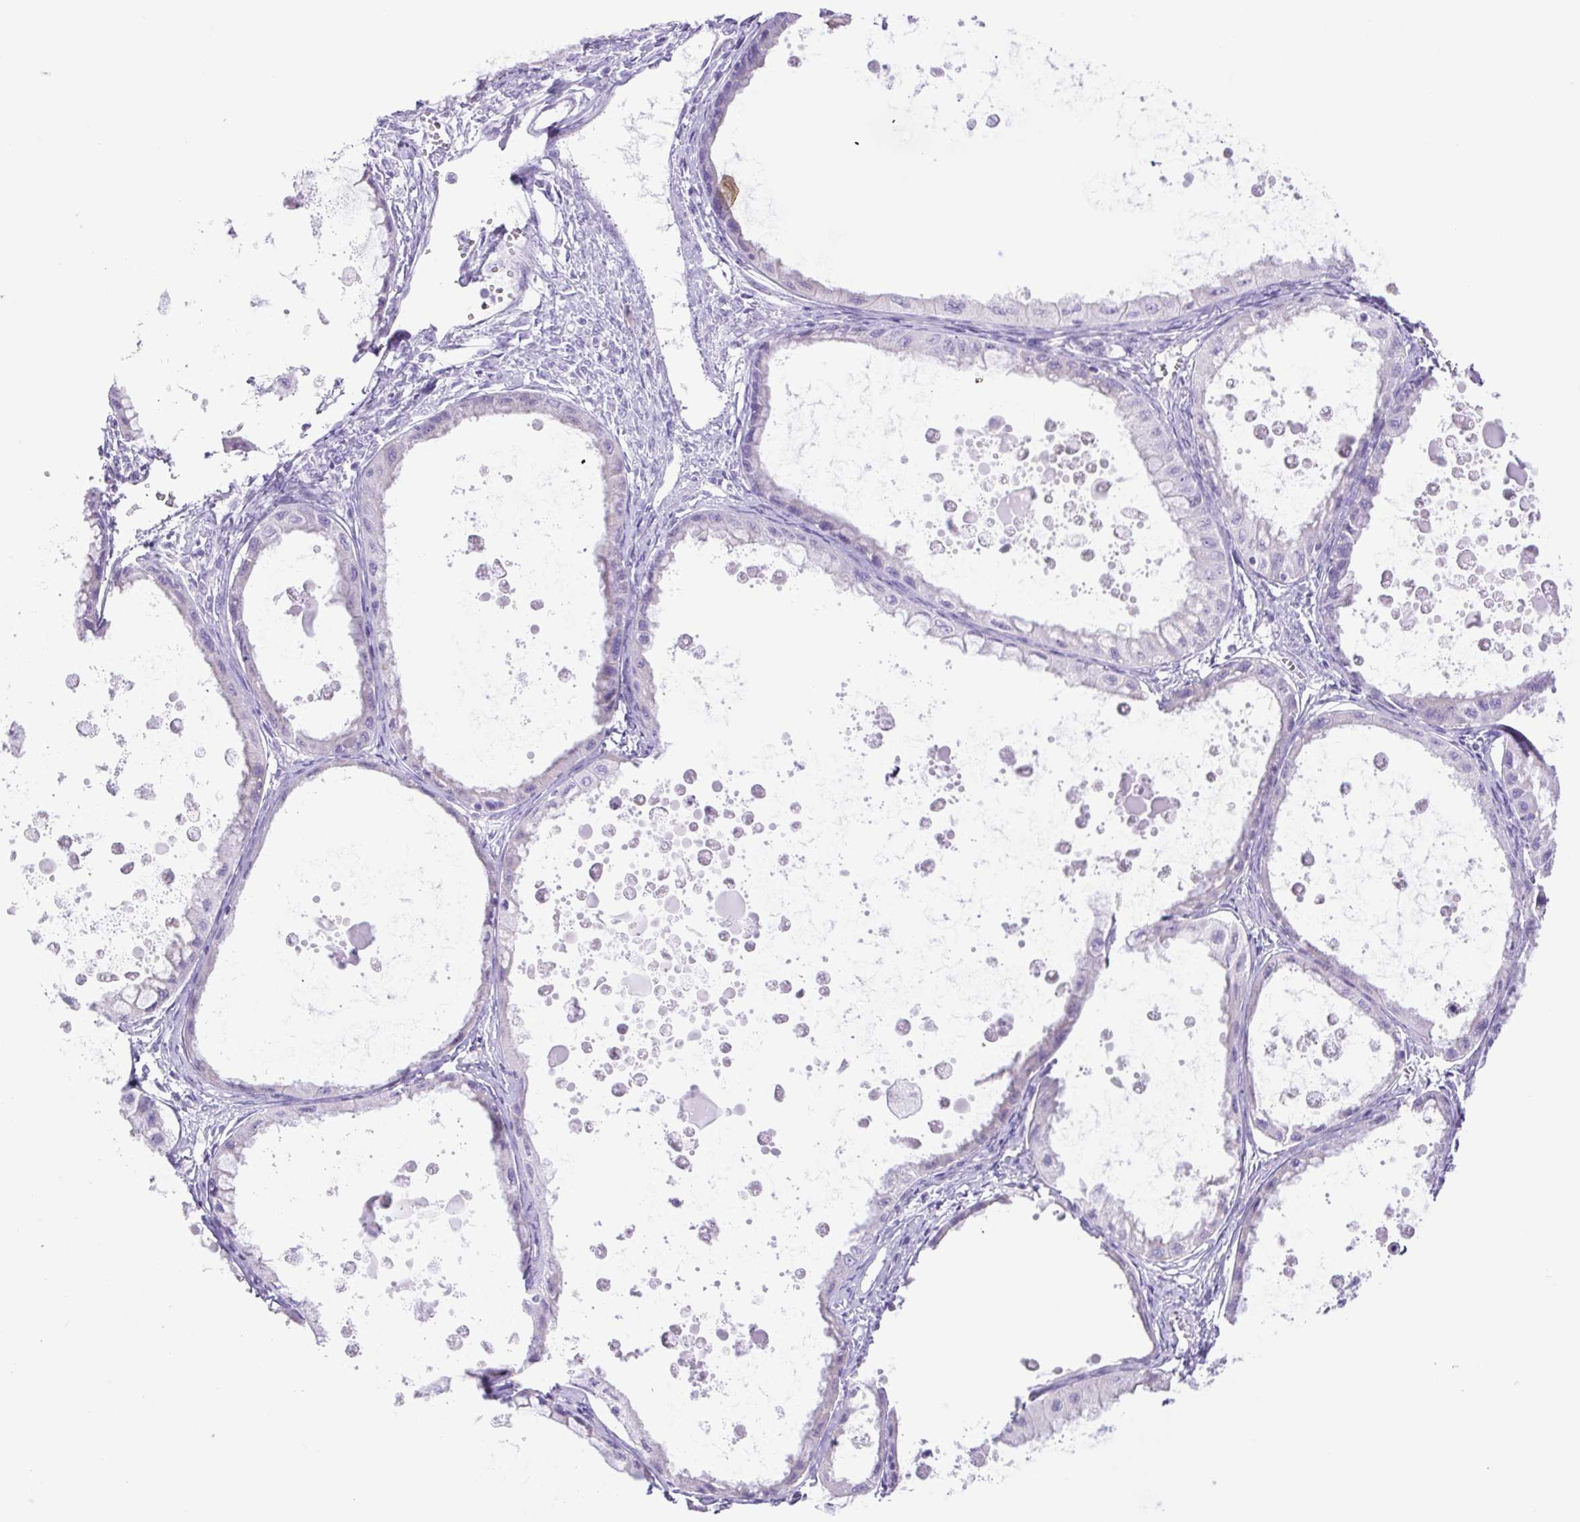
{"staining": {"intensity": "negative", "quantity": "none", "location": "none"}, "tissue": "ovarian cancer", "cell_type": "Tumor cells", "image_type": "cancer", "snomed": [{"axis": "morphology", "description": "Cystadenocarcinoma, mucinous, NOS"}, {"axis": "topography", "description": "Ovary"}], "caption": "Protein analysis of ovarian mucinous cystadenocarcinoma reveals no significant staining in tumor cells. (Immunohistochemistry, brightfield microscopy, high magnification).", "gene": "CDSN", "patient": {"sex": "female", "age": 64}}